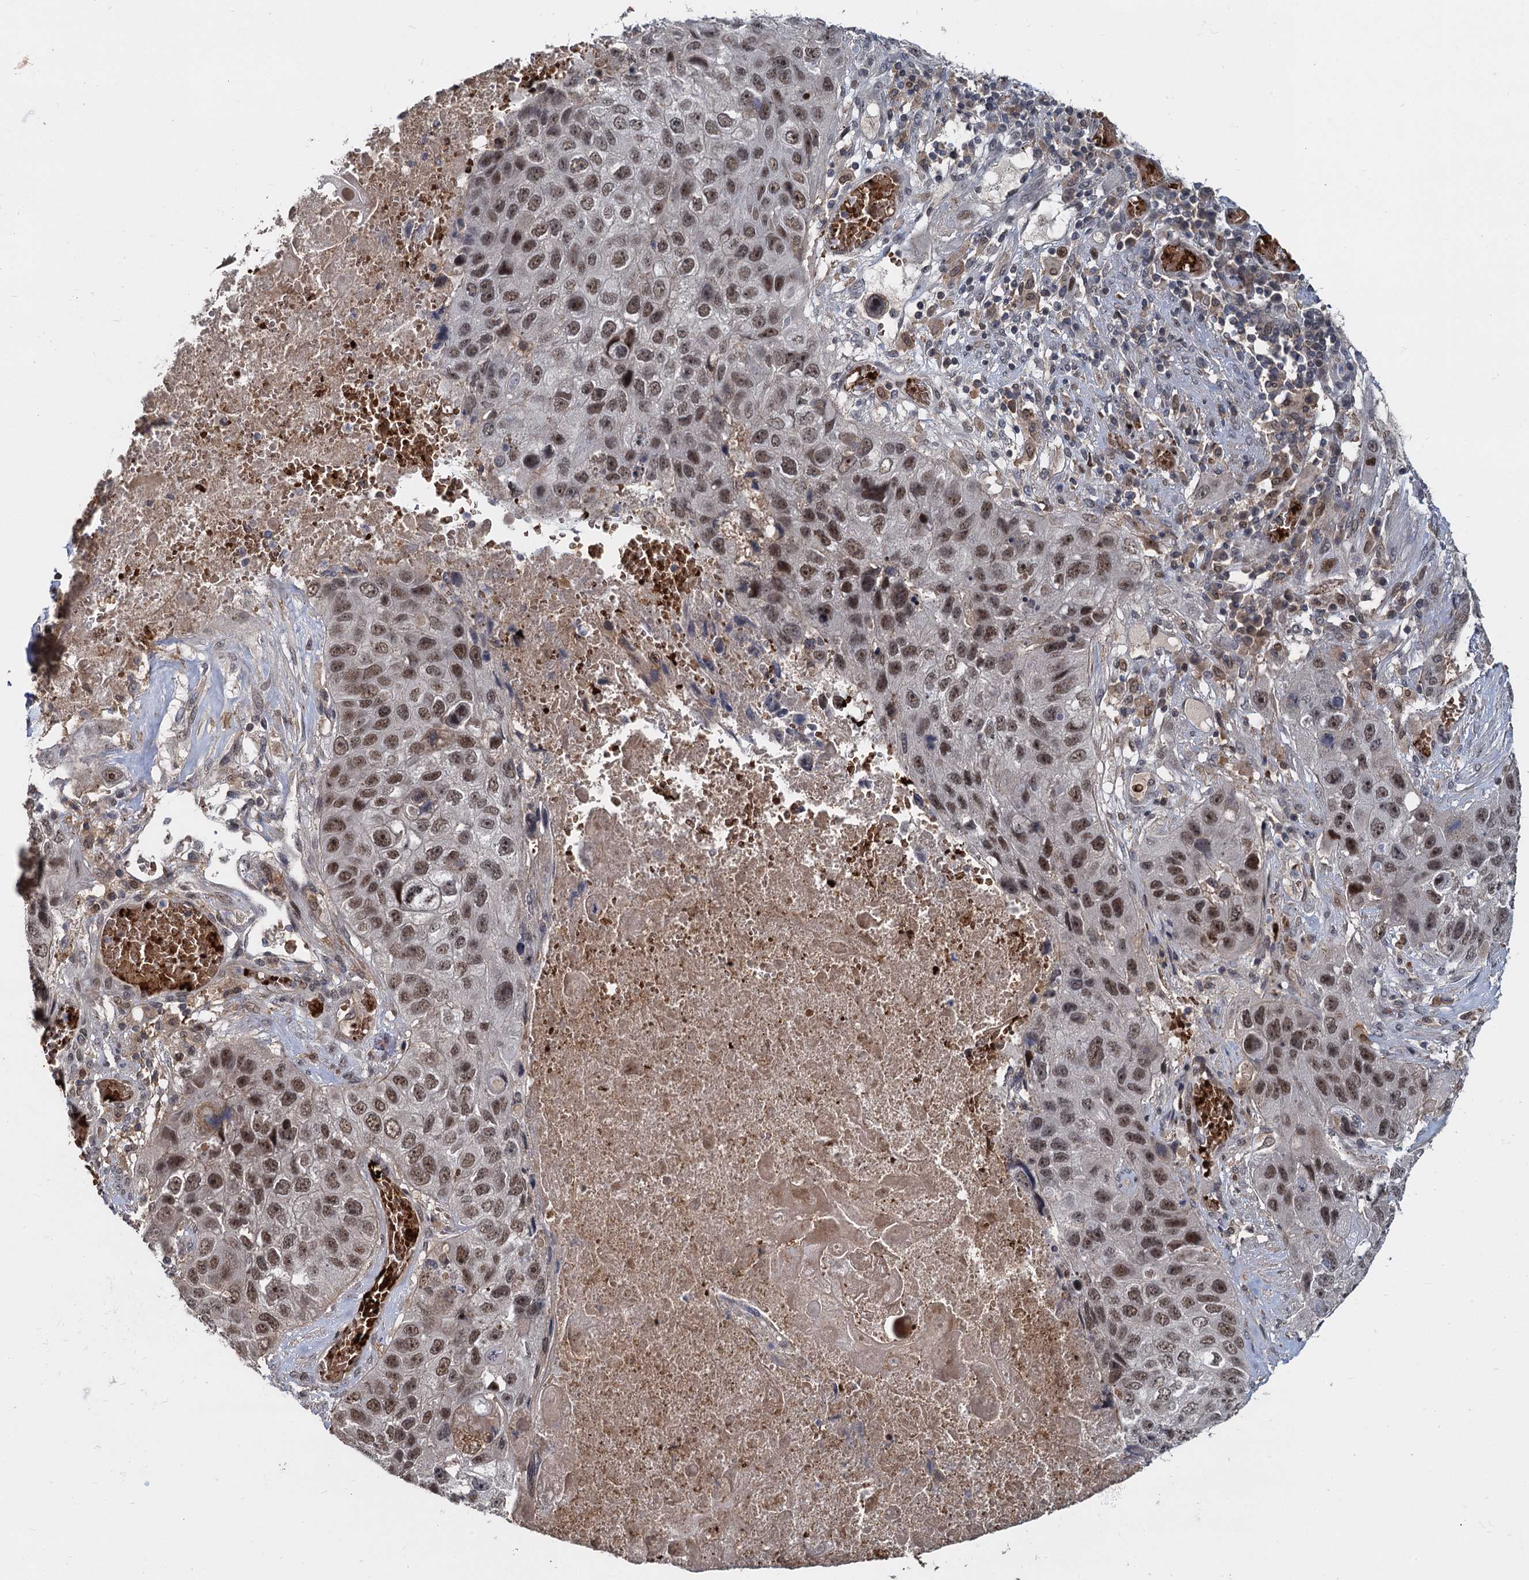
{"staining": {"intensity": "moderate", "quantity": ">75%", "location": "nuclear"}, "tissue": "lung cancer", "cell_type": "Tumor cells", "image_type": "cancer", "snomed": [{"axis": "morphology", "description": "Squamous cell carcinoma, NOS"}, {"axis": "topography", "description": "Lung"}], "caption": "Immunohistochemical staining of human lung cancer displays moderate nuclear protein positivity in approximately >75% of tumor cells.", "gene": "FANCI", "patient": {"sex": "male", "age": 61}}